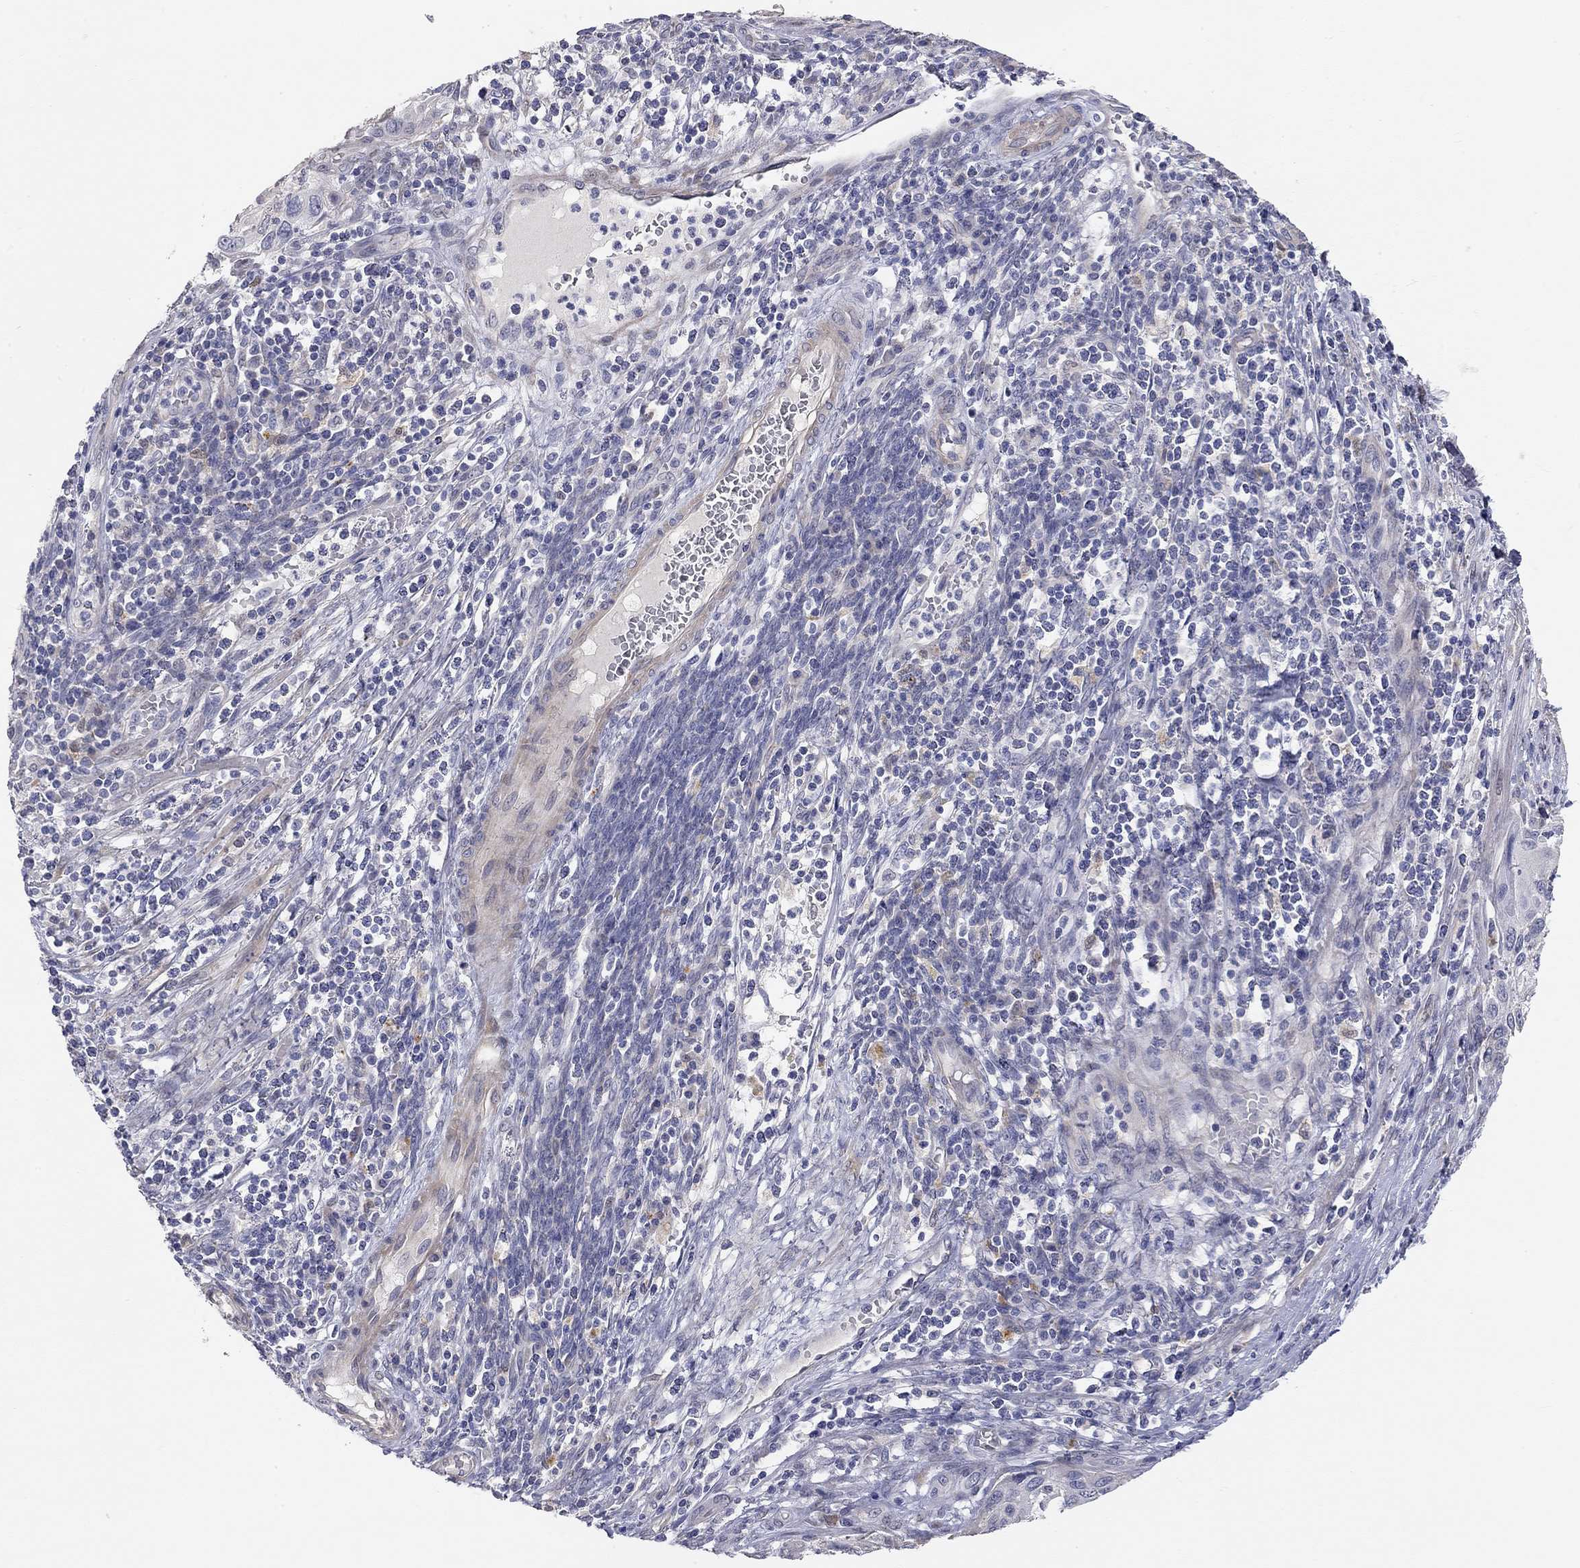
{"staining": {"intensity": "negative", "quantity": "none", "location": "none"}, "tissue": "cervical cancer", "cell_type": "Tumor cells", "image_type": "cancer", "snomed": [{"axis": "morphology", "description": "Squamous cell carcinoma, NOS"}, {"axis": "topography", "description": "Cervix"}], "caption": "Micrograph shows no significant protein expression in tumor cells of cervical cancer.", "gene": "PAPSS2", "patient": {"sex": "female", "age": 70}}